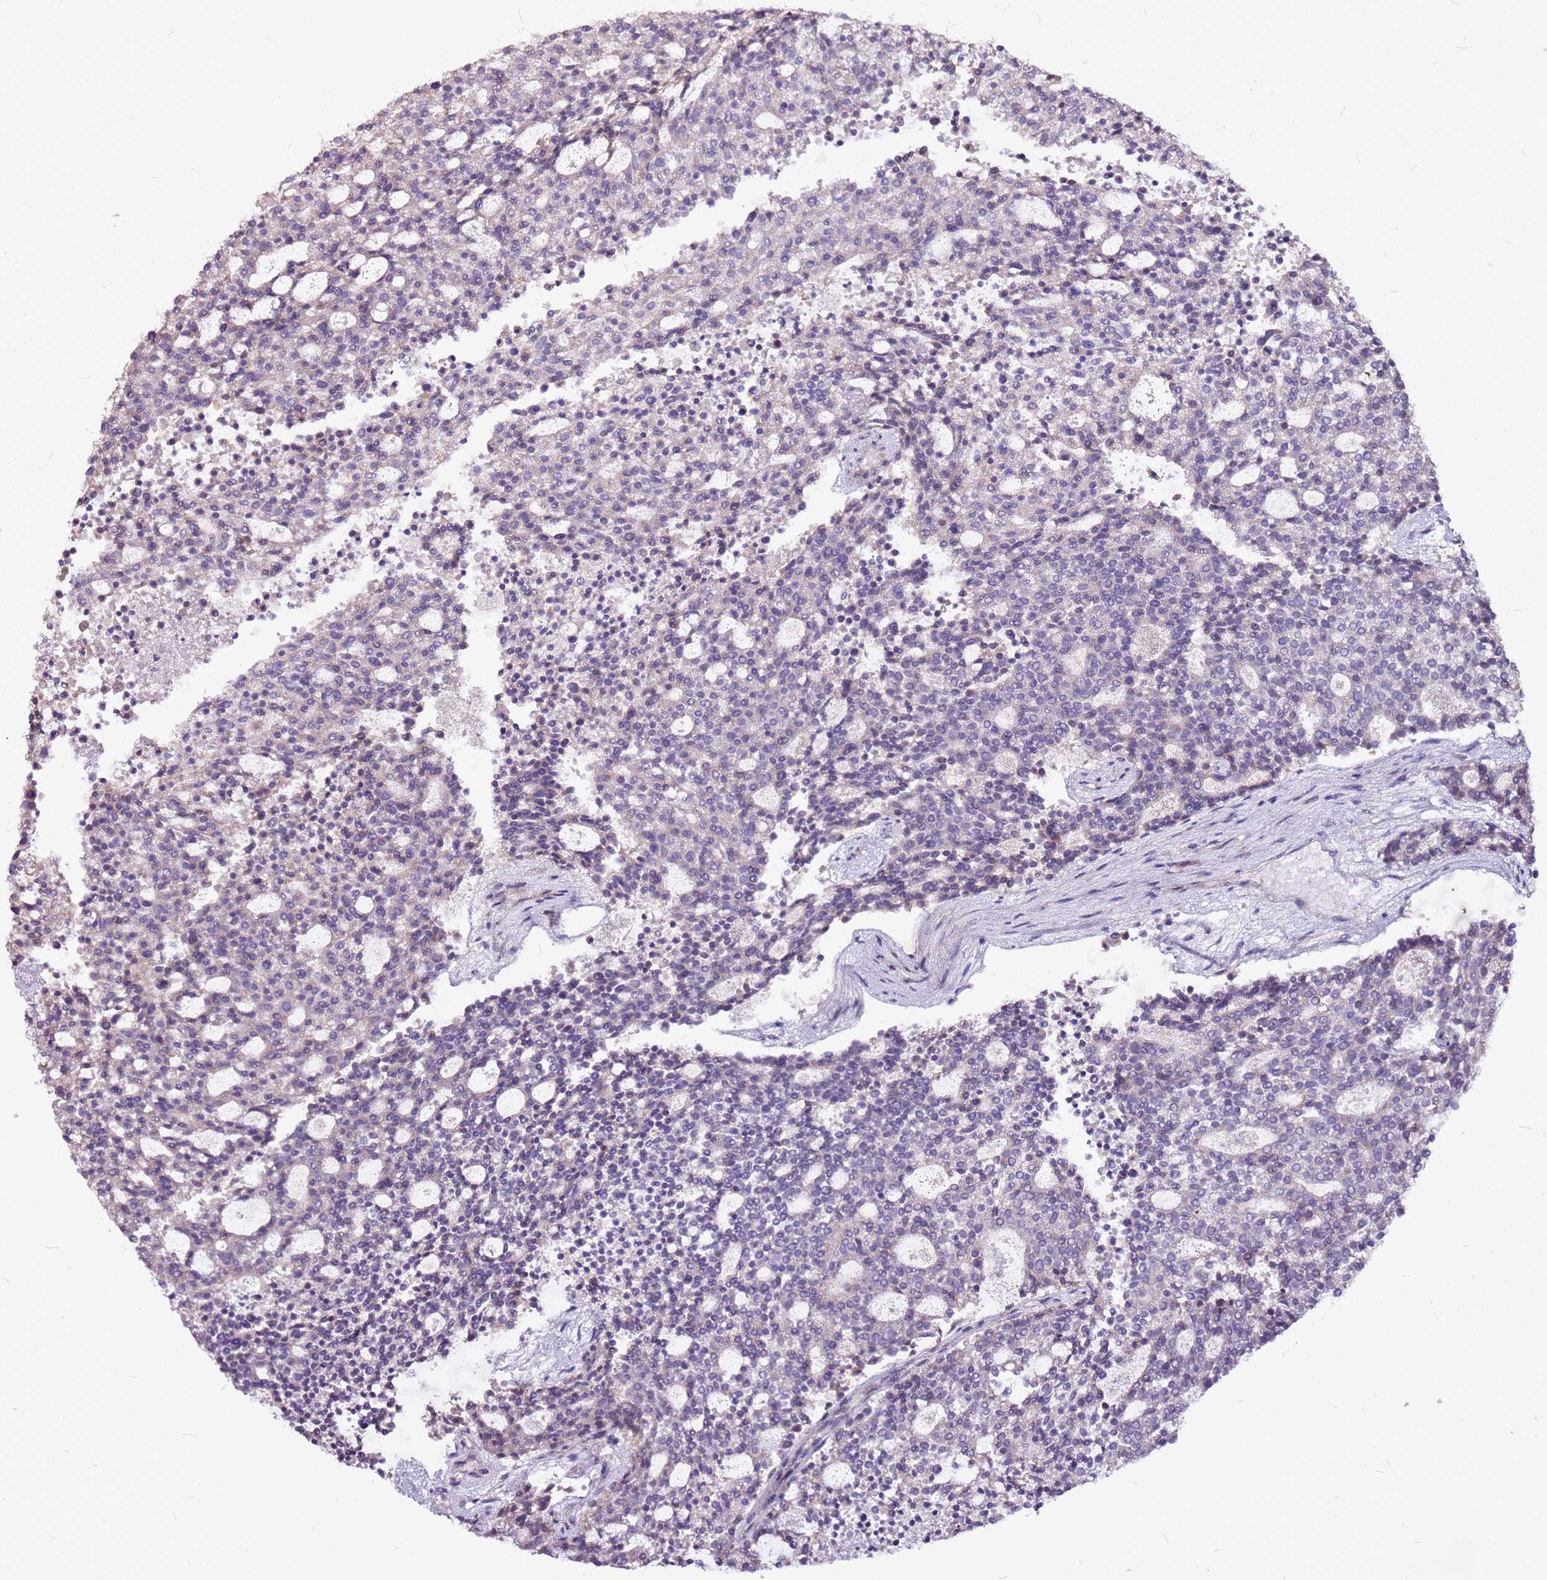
{"staining": {"intensity": "negative", "quantity": "none", "location": "none"}, "tissue": "carcinoid", "cell_type": "Tumor cells", "image_type": "cancer", "snomed": [{"axis": "morphology", "description": "Carcinoid, malignant, NOS"}, {"axis": "topography", "description": "Pancreas"}], "caption": "The IHC photomicrograph has no significant staining in tumor cells of malignant carcinoid tissue.", "gene": "DCDC2C", "patient": {"sex": "female", "age": 54}}